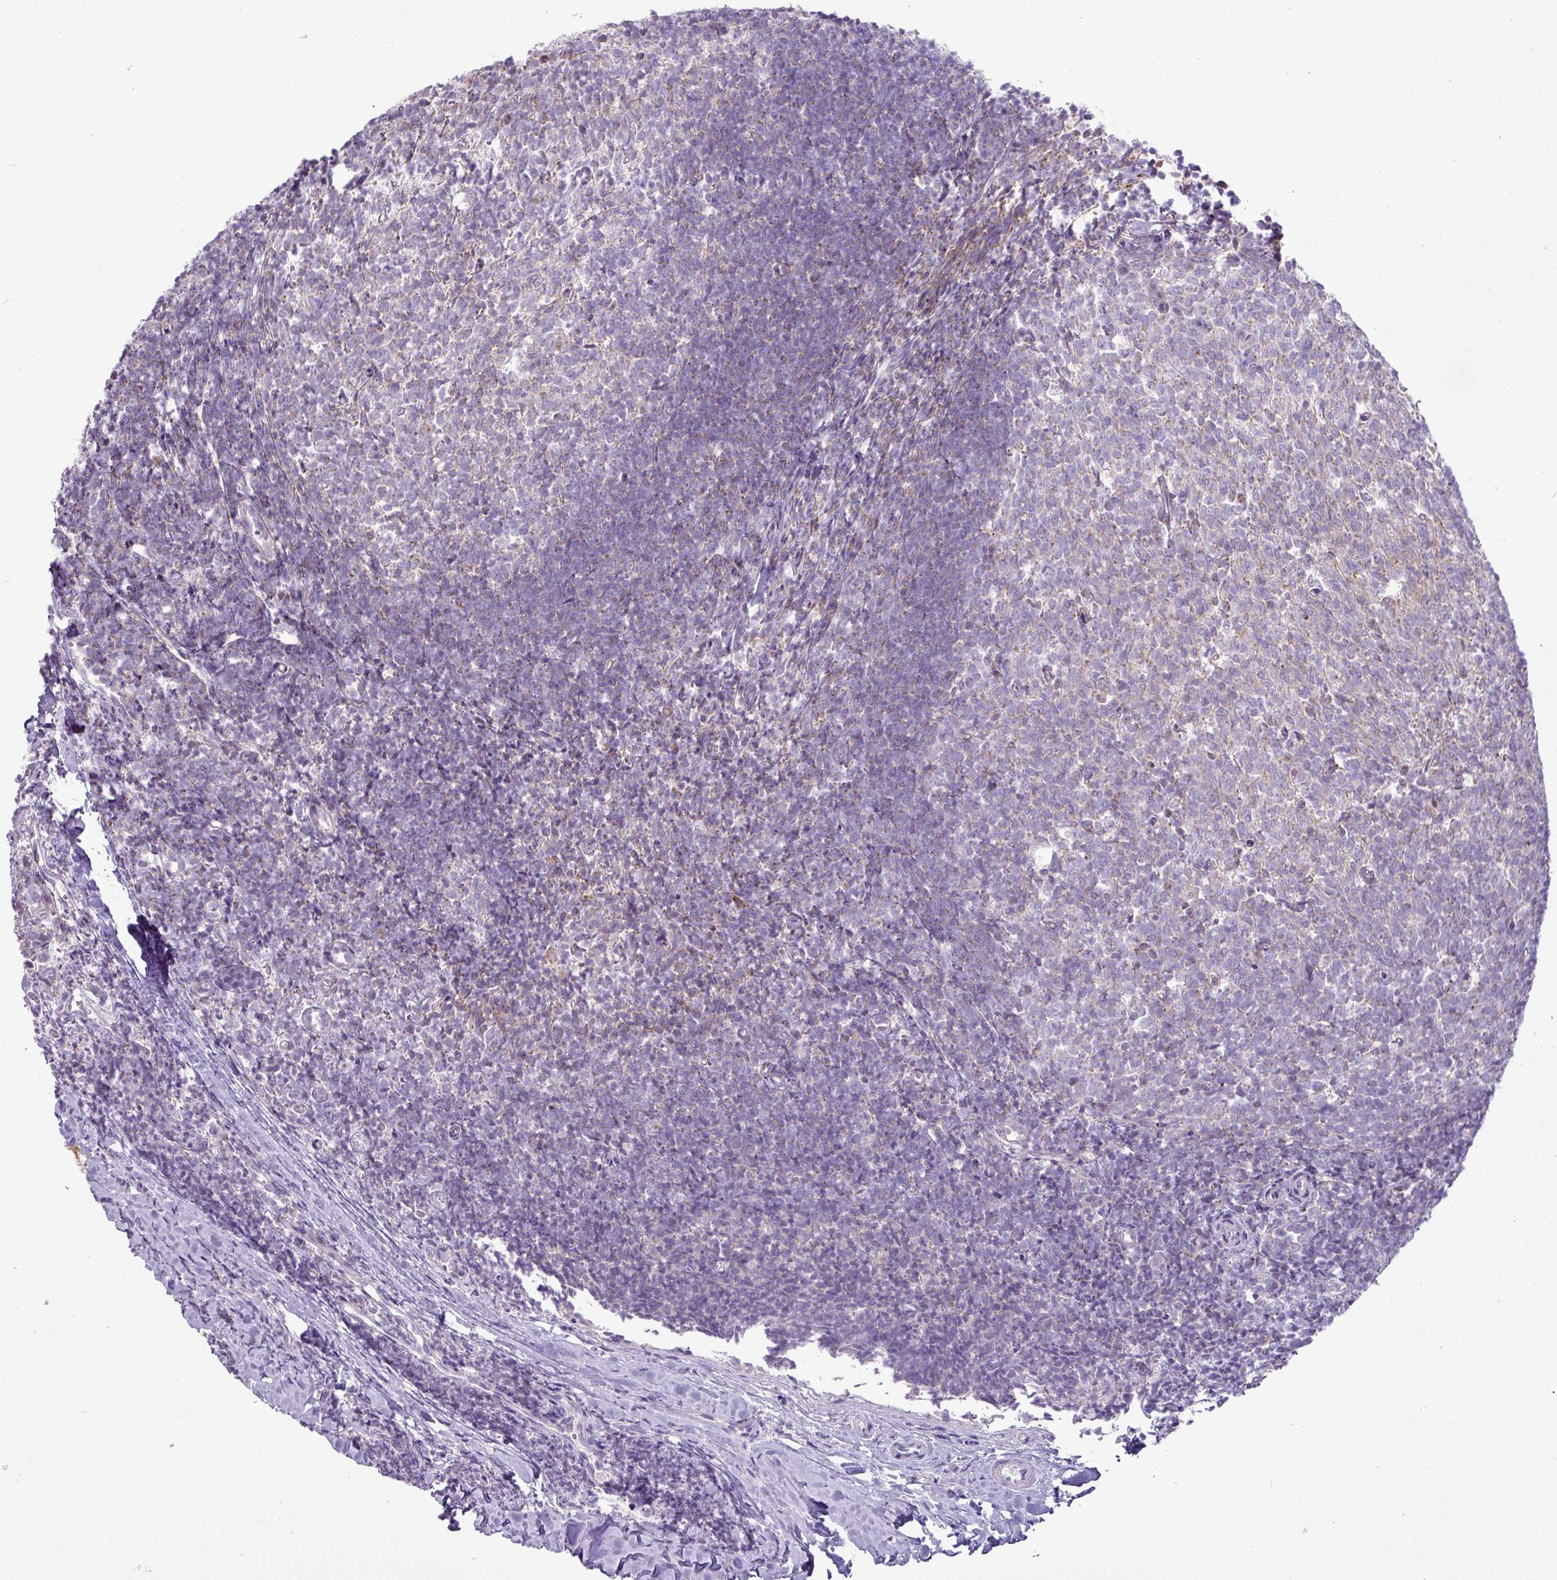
{"staining": {"intensity": "strong", "quantity": "<25%", "location": "cytoplasmic/membranous"}, "tissue": "tonsil", "cell_type": "Germinal center cells", "image_type": "normal", "snomed": [{"axis": "morphology", "description": "Normal tissue, NOS"}, {"axis": "topography", "description": "Tonsil"}], "caption": "Benign tonsil reveals strong cytoplasmic/membranous positivity in about <25% of germinal center cells, visualized by immunohistochemistry. (DAB = brown stain, brightfield microscopy at high magnification).", "gene": "ZNF81", "patient": {"sex": "female", "age": 10}}